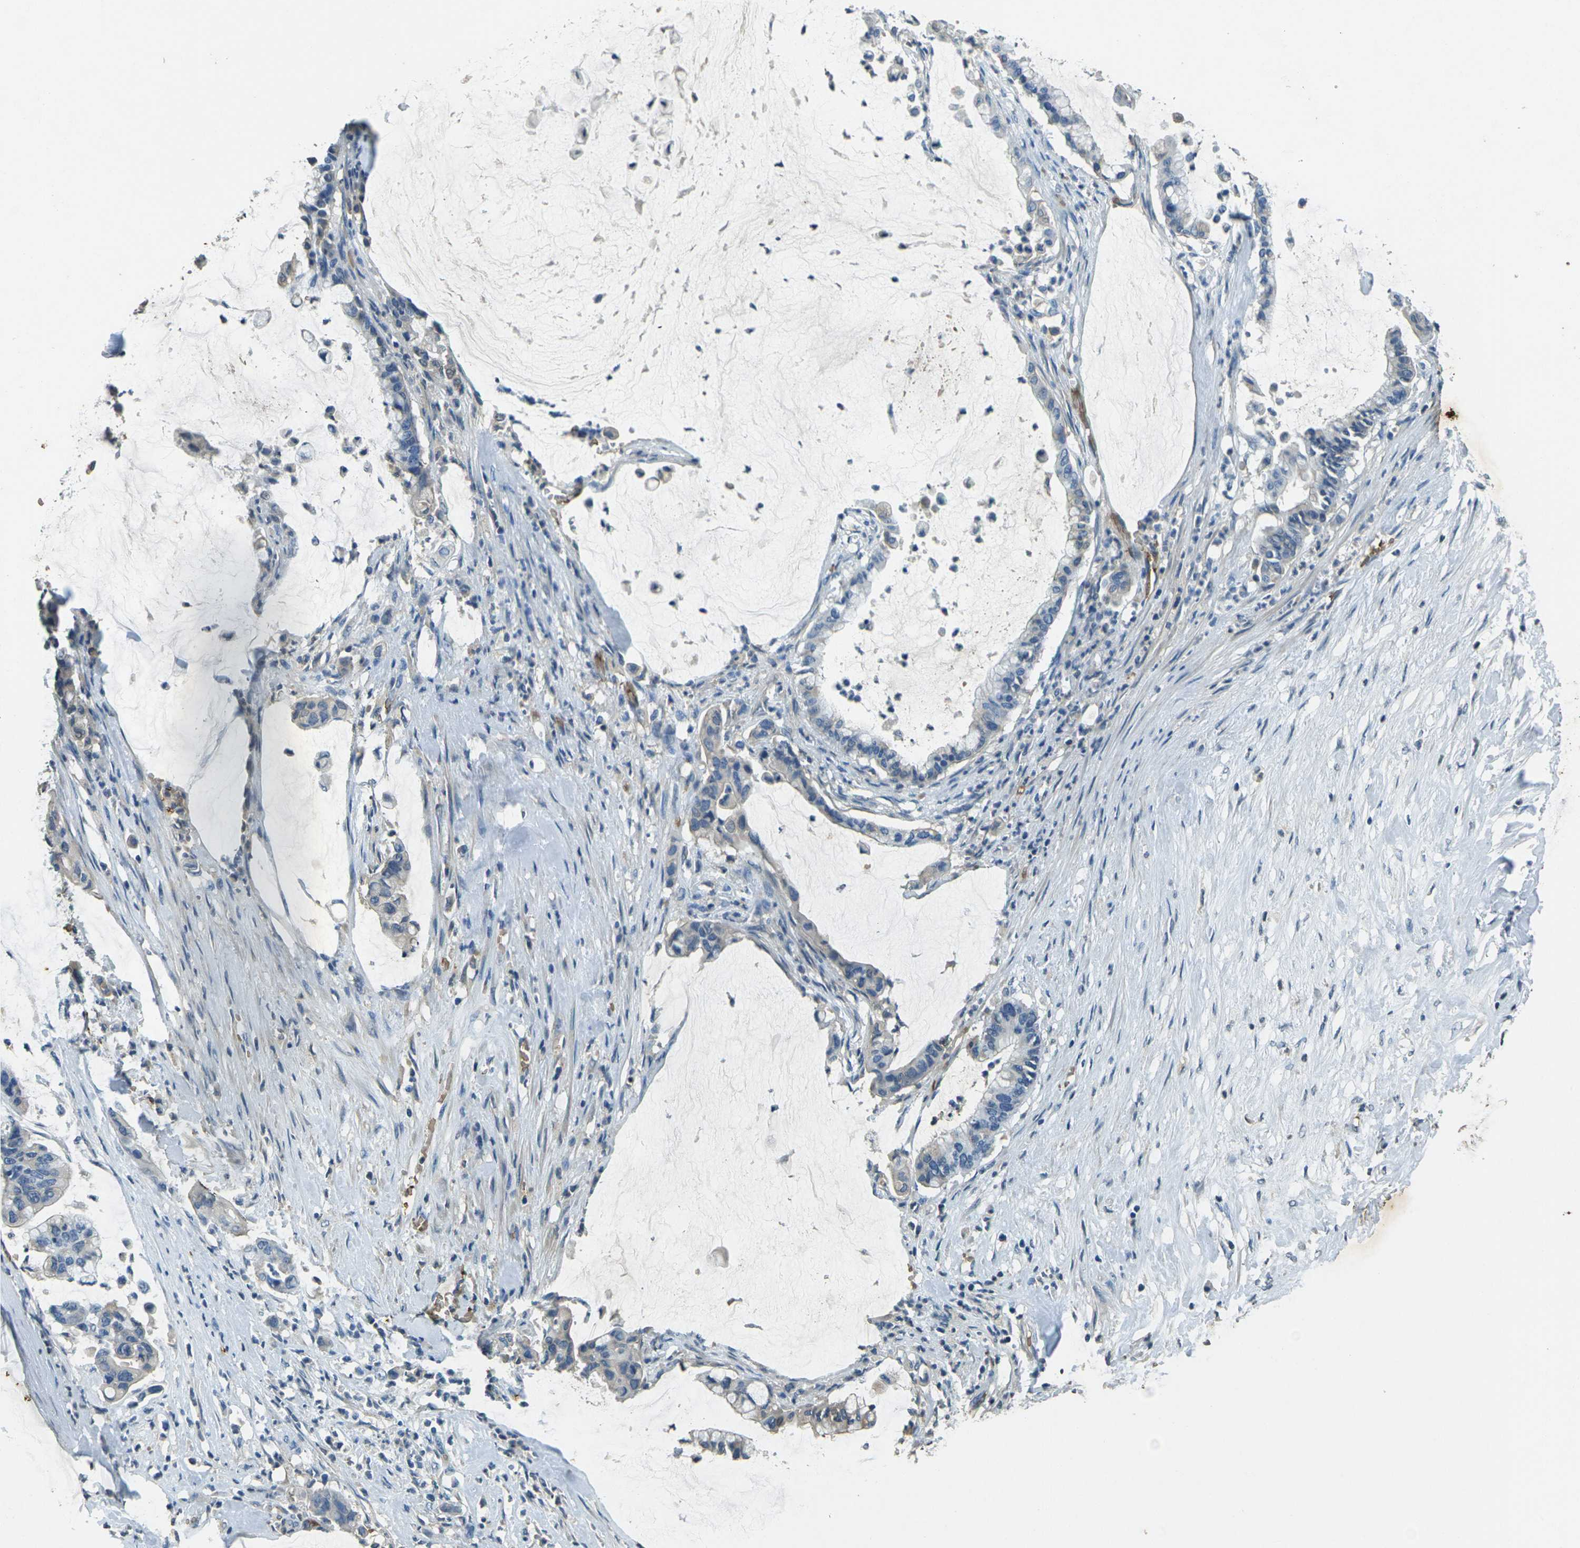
{"staining": {"intensity": "weak", "quantity": "25%-75%", "location": "cytoplasmic/membranous"}, "tissue": "pancreatic cancer", "cell_type": "Tumor cells", "image_type": "cancer", "snomed": [{"axis": "morphology", "description": "Adenocarcinoma, NOS"}, {"axis": "topography", "description": "Pancreas"}], "caption": "Immunohistochemical staining of pancreatic cancer exhibits weak cytoplasmic/membranous protein expression in approximately 25%-75% of tumor cells.", "gene": "HBB", "patient": {"sex": "male", "age": 41}}